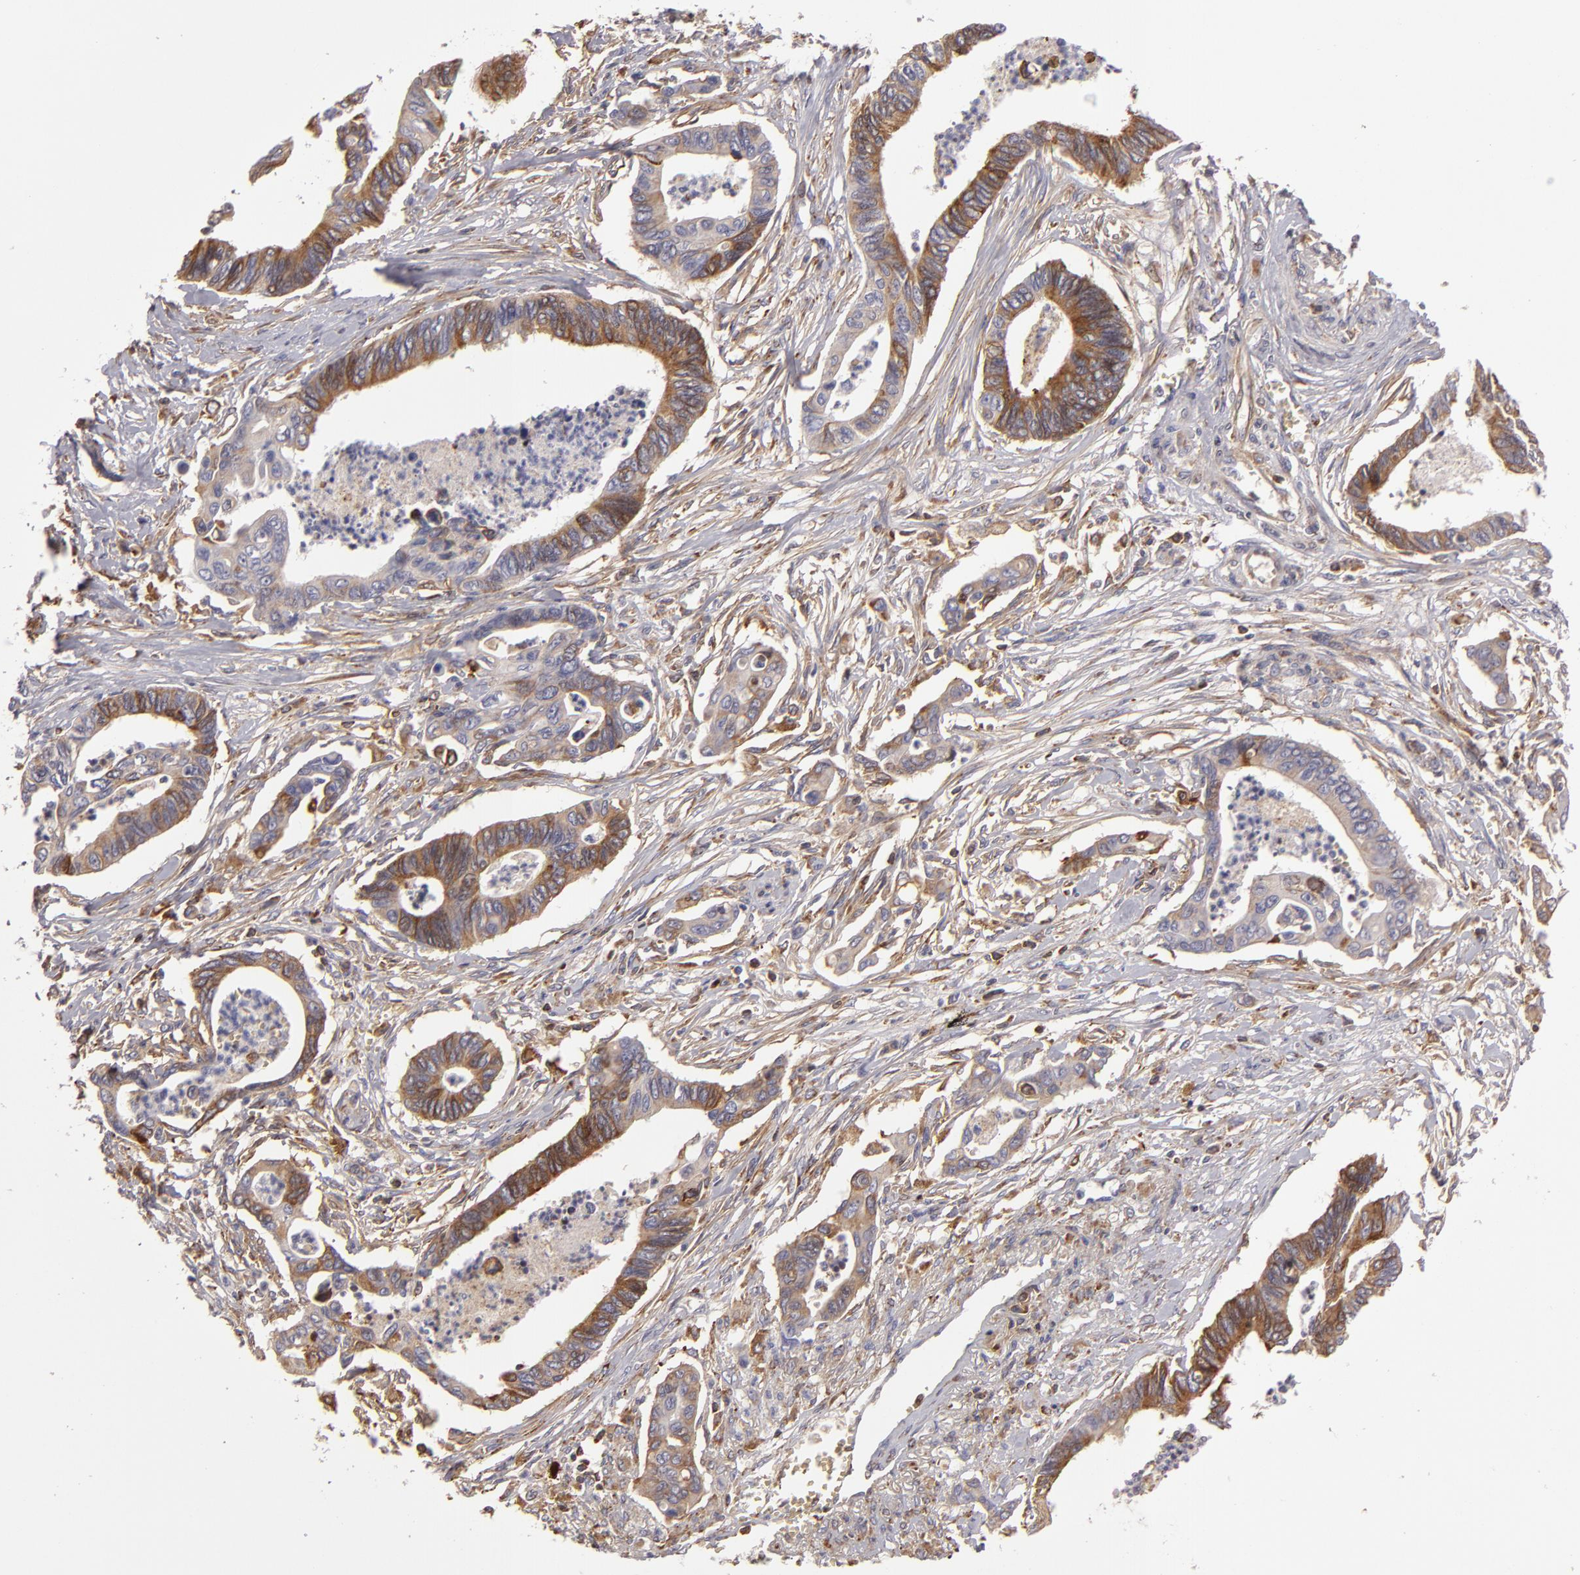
{"staining": {"intensity": "strong", "quantity": ">75%", "location": "cytoplasmic/membranous"}, "tissue": "pancreatic cancer", "cell_type": "Tumor cells", "image_type": "cancer", "snomed": [{"axis": "morphology", "description": "Adenocarcinoma, NOS"}, {"axis": "topography", "description": "Pancreas"}], "caption": "Immunohistochemical staining of pancreatic cancer (adenocarcinoma) displays strong cytoplasmic/membranous protein positivity in approximately >75% of tumor cells.", "gene": "CFB", "patient": {"sex": "female", "age": 70}}